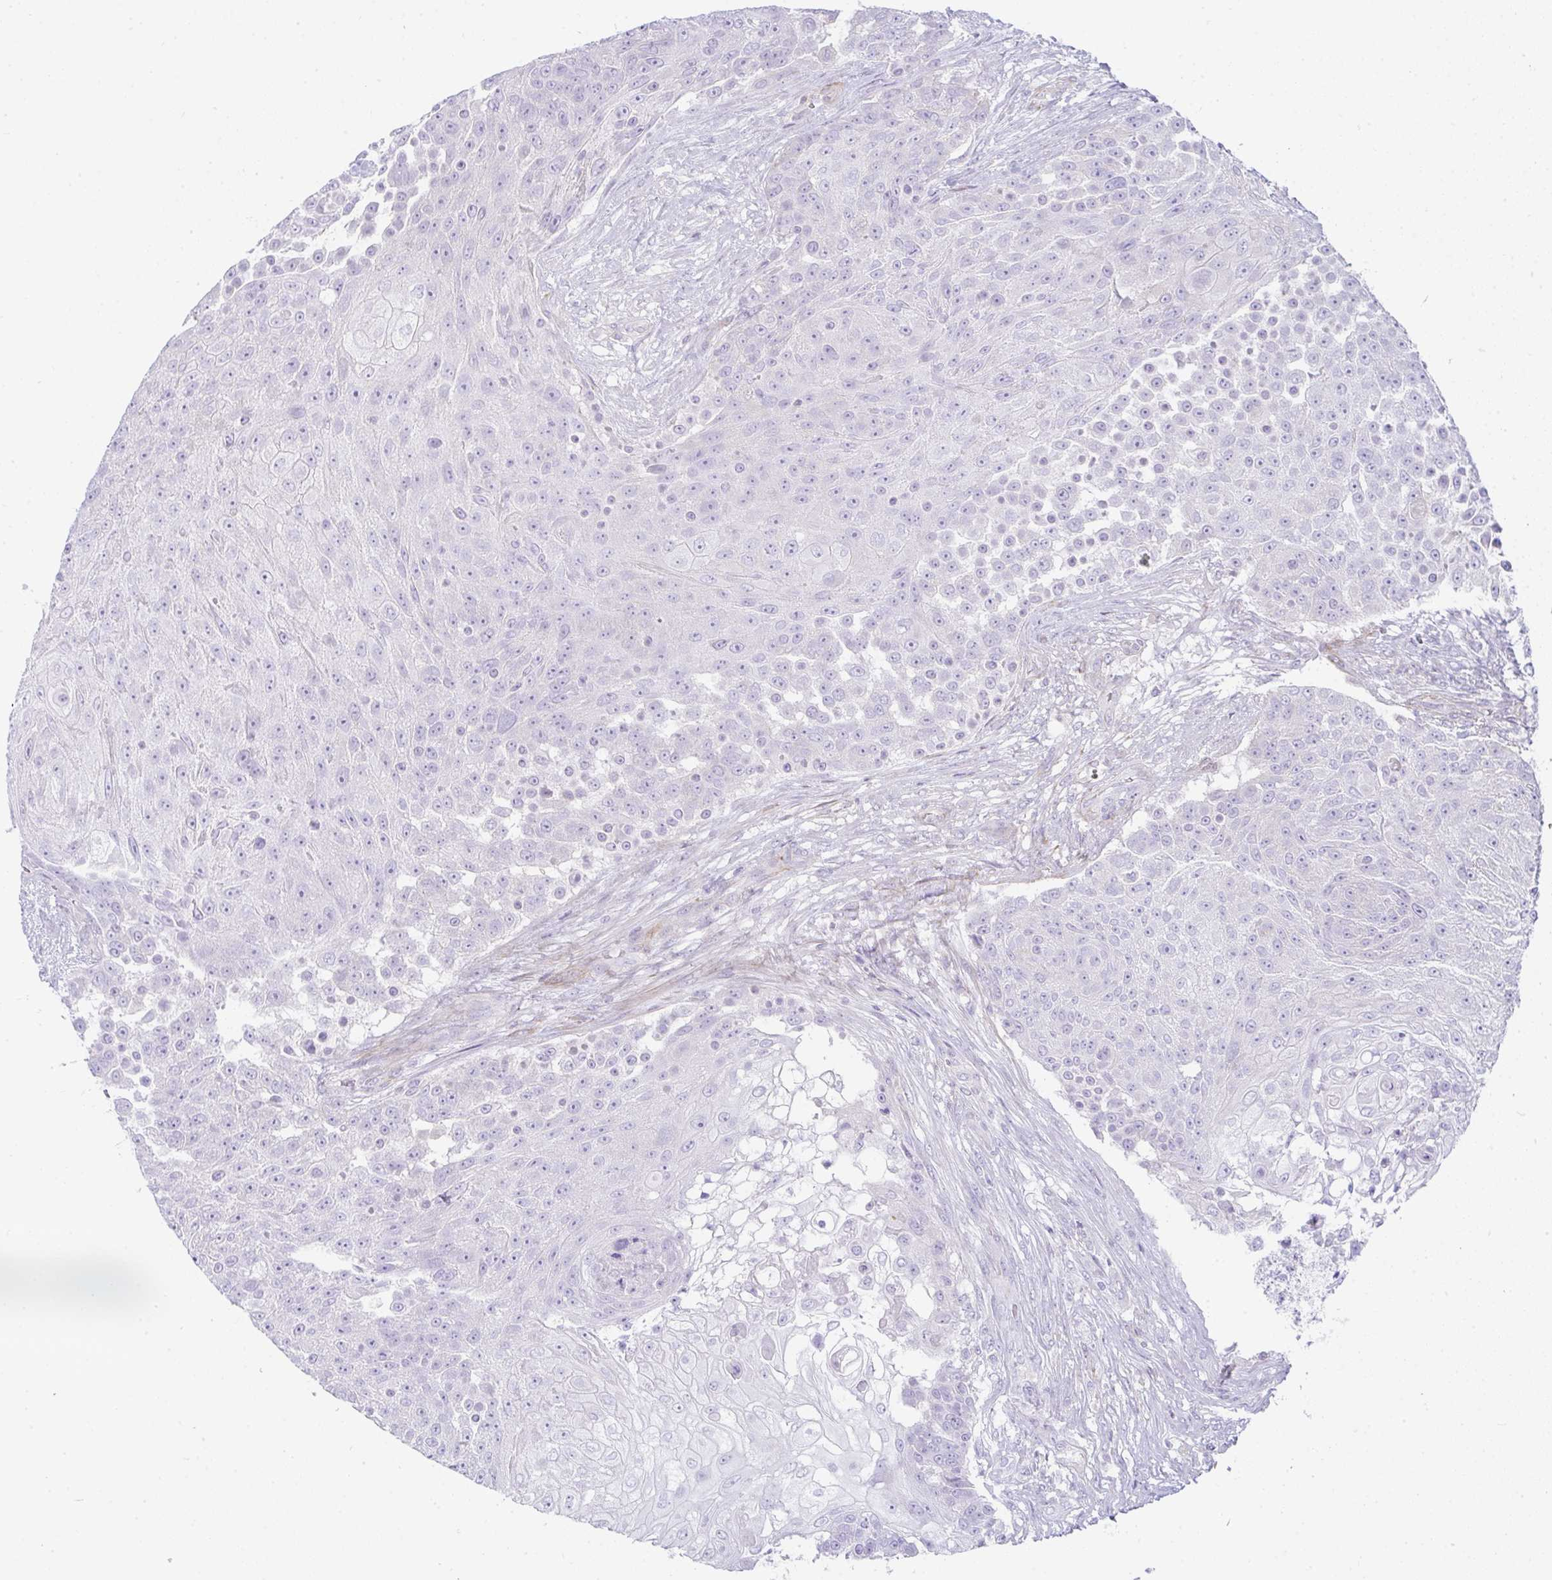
{"staining": {"intensity": "negative", "quantity": "none", "location": "none"}, "tissue": "urothelial cancer", "cell_type": "Tumor cells", "image_type": "cancer", "snomed": [{"axis": "morphology", "description": "Urothelial carcinoma, High grade"}, {"axis": "topography", "description": "Urinary bladder"}], "caption": "This is an IHC photomicrograph of human high-grade urothelial carcinoma. There is no expression in tumor cells.", "gene": "CDRT15", "patient": {"sex": "female", "age": 63}}